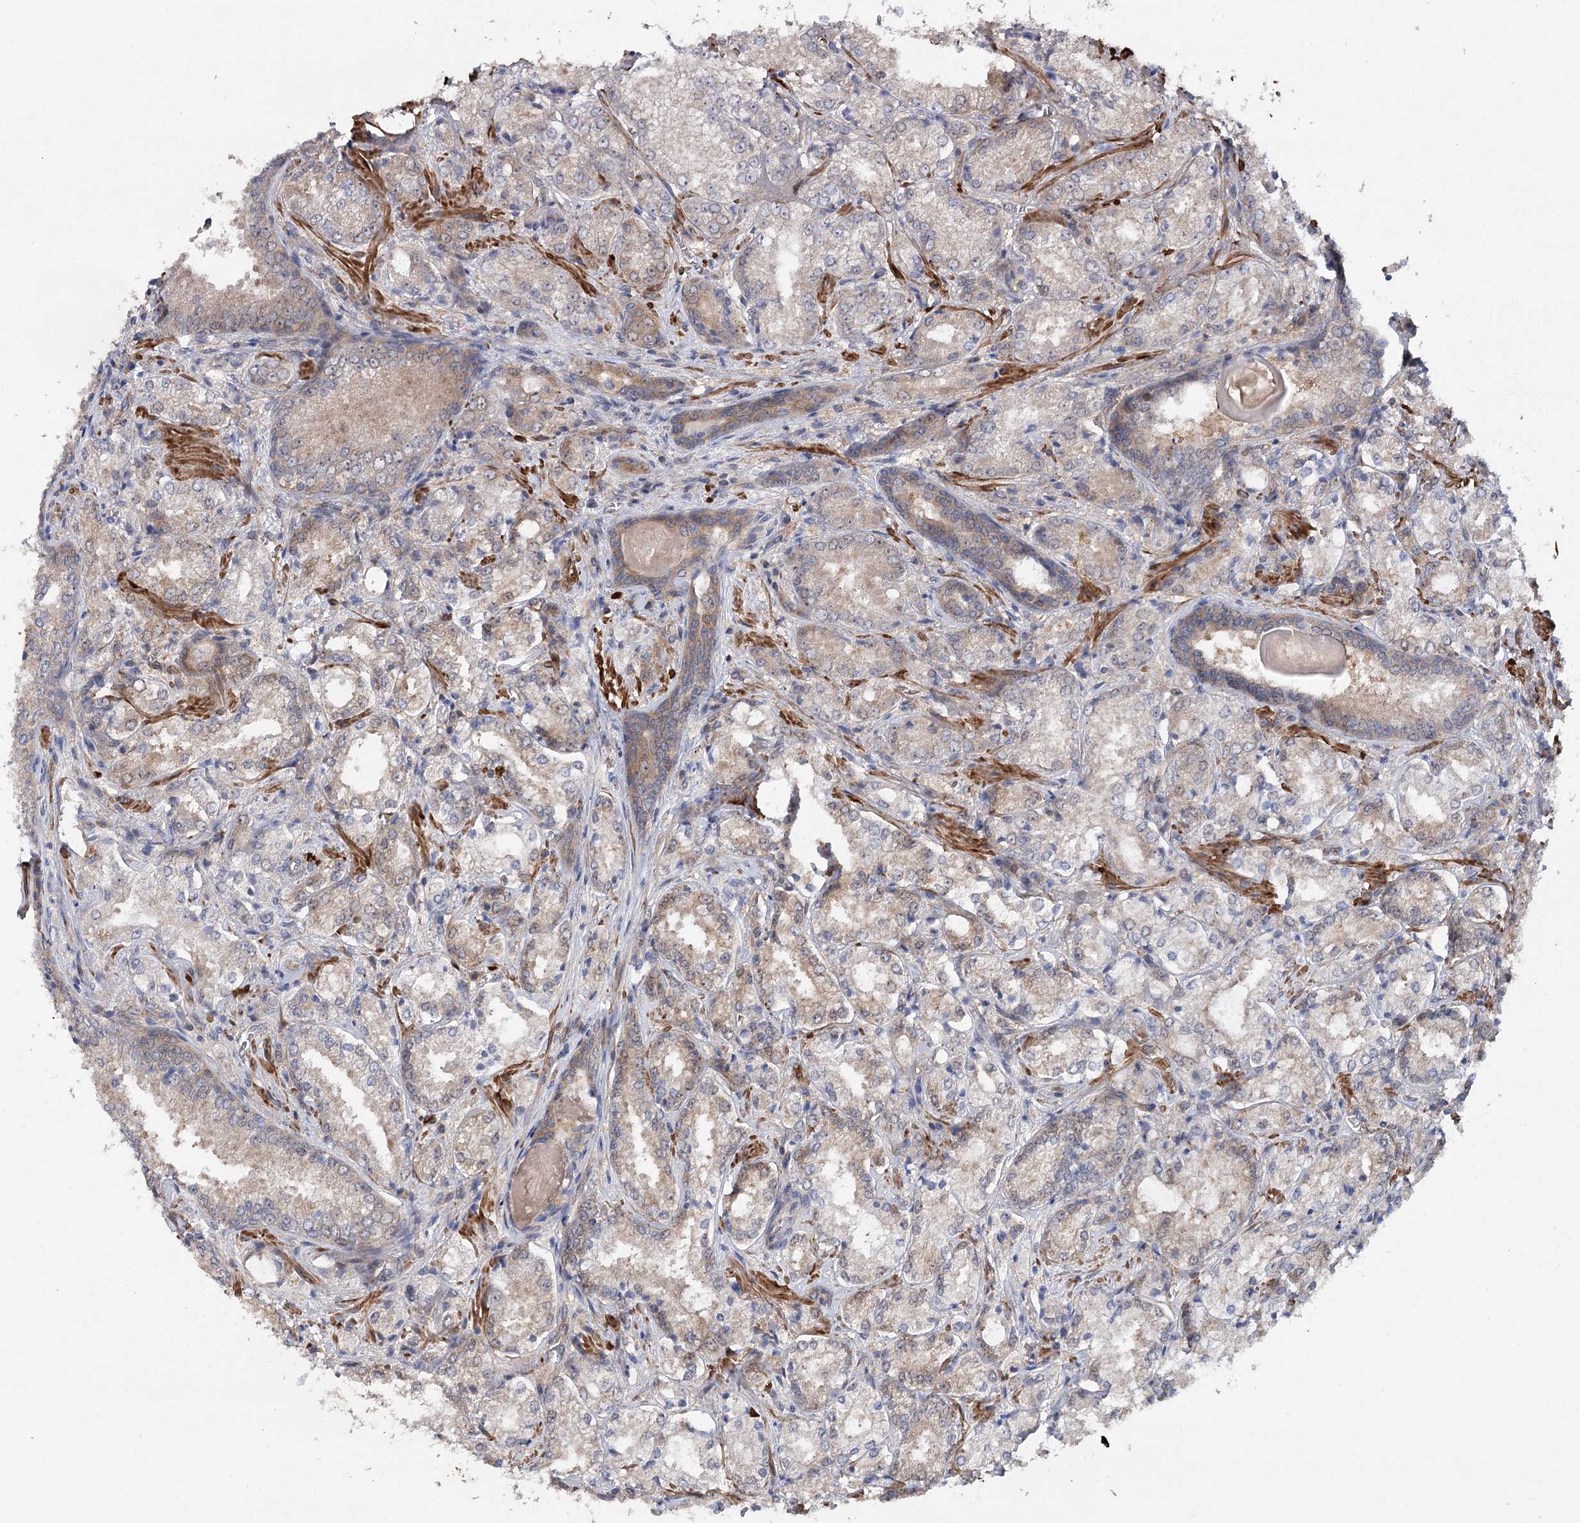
{"staining": {"intensity": "moderate", "quantity": "25%-75%", "location": "cytoplasmic/membranous"}, "tissue": "prostate cancer", "cell_type": "Tumor cells", "image_type": "cancer", "snomed": [{"axis": "morphology", "description": "Adenocarcinoma, Low grade"}, {"axis": "topography", "description": "Prostate"}], "caption": "A histopathology image of human prostate low-grade adenocarcinoma stained for a protein displays moderate cytoplasmic/membranous brown staining in tumor cells. Ihc stains the protein in brown and the nuclei are stained blue.", "gene": "MAP3K13", "patient": {"sex": "male", "age": 74}}